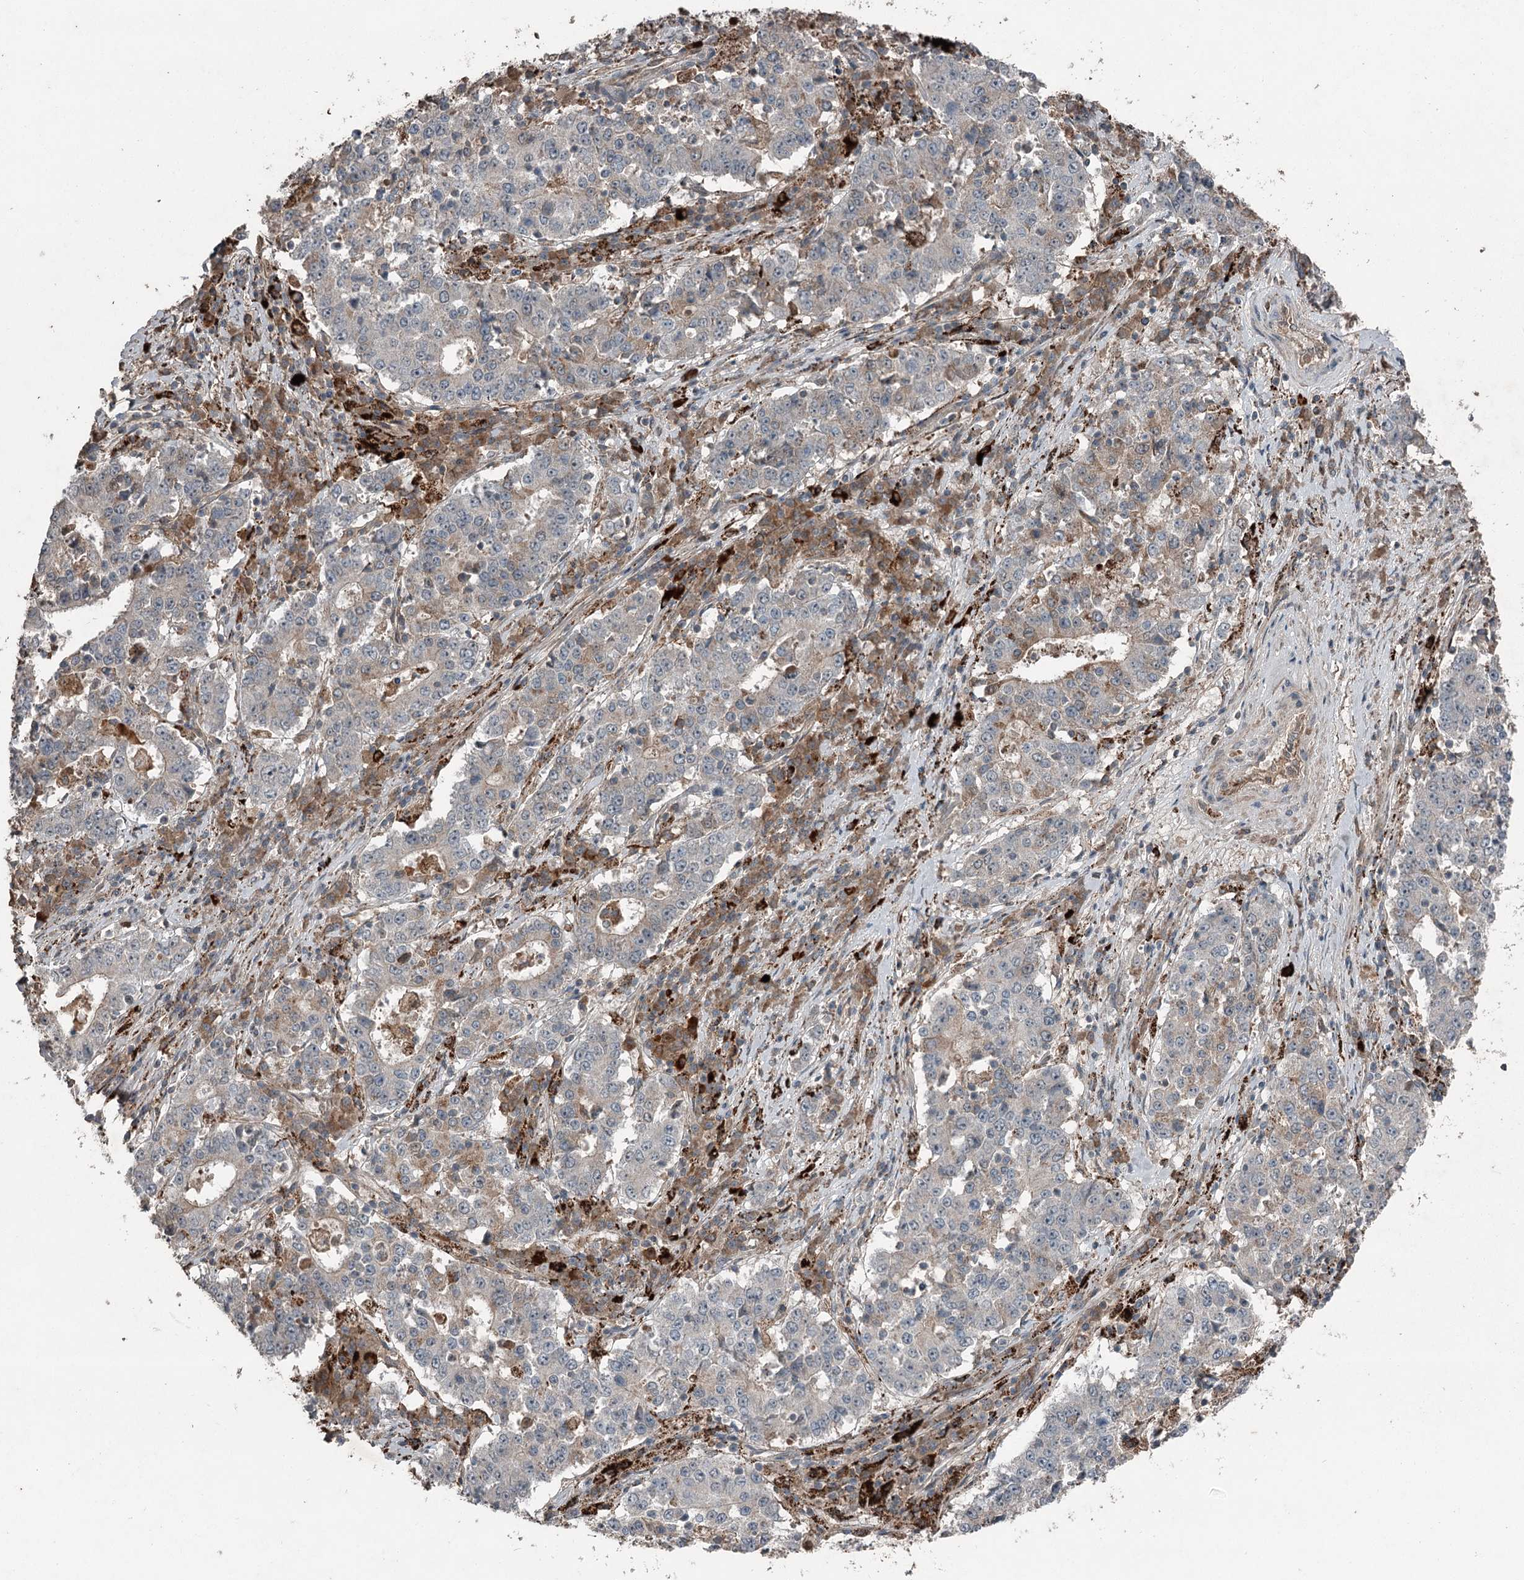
{"staining": {"intensity": "negative", "quantity": "none", "location": "none"}, "tissue": "stomach cancer", "cell_type": "Tumor cells", "image_type": "cancer", "snomed": [{"axis": "morphology", "description": "Adenocarcinoma, NOS"}, {"axis": "topography", "description": "Stomach"}], "caption": "Immunohistochemistry (IHC) histopathology image of neoplastic tissue: human stomach cancer (adenocarcinoma) stained with DAB (3,3'-diaminobenzidine) shows no significant protein staining in tumor cells. (DAB (3,3'-diaminobenzidine) immunohistochemistry (IHC), high magnification).", "gene": "SLC39A8", "patient": {"sex": "male", "age": 59}}